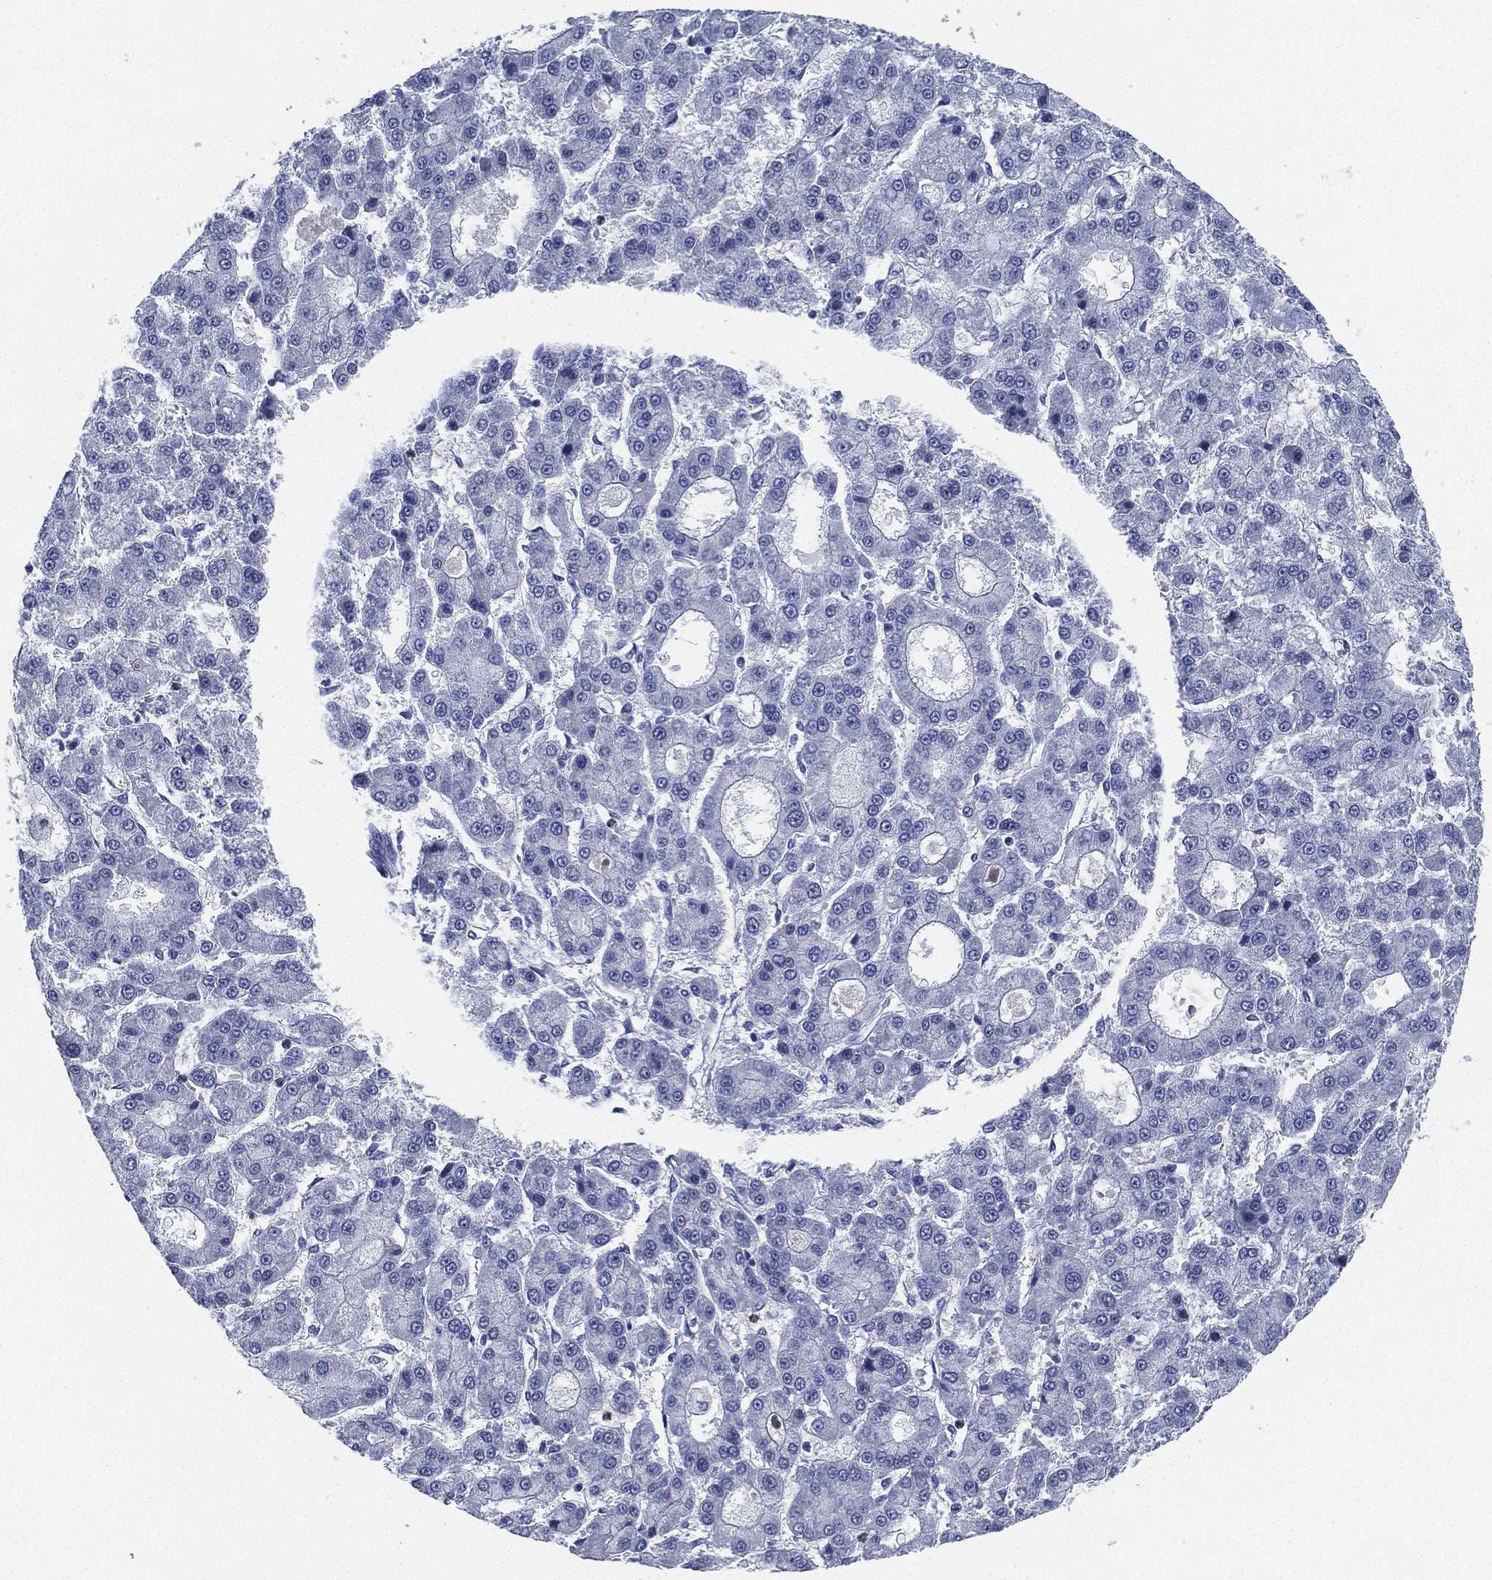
{"staining": {"intensity": "negative", "quantity": "none", "location": "none"}, "tissue": "liver cancer", "cell_type": "Tumor cells", "image_type": "cancer", "snomed": [{"axis": "morphology", "description": "Carcinoma, Hepatocellular, NOS"}, {"axis": "topography", "description": "Liver"}], "caption": "The photomicrograph reveals no significant expression in tumor cells of liver hepatocellular carcinoma.", "gene": "DEFB121", "patient": {"sex": "male", "age": 70}}